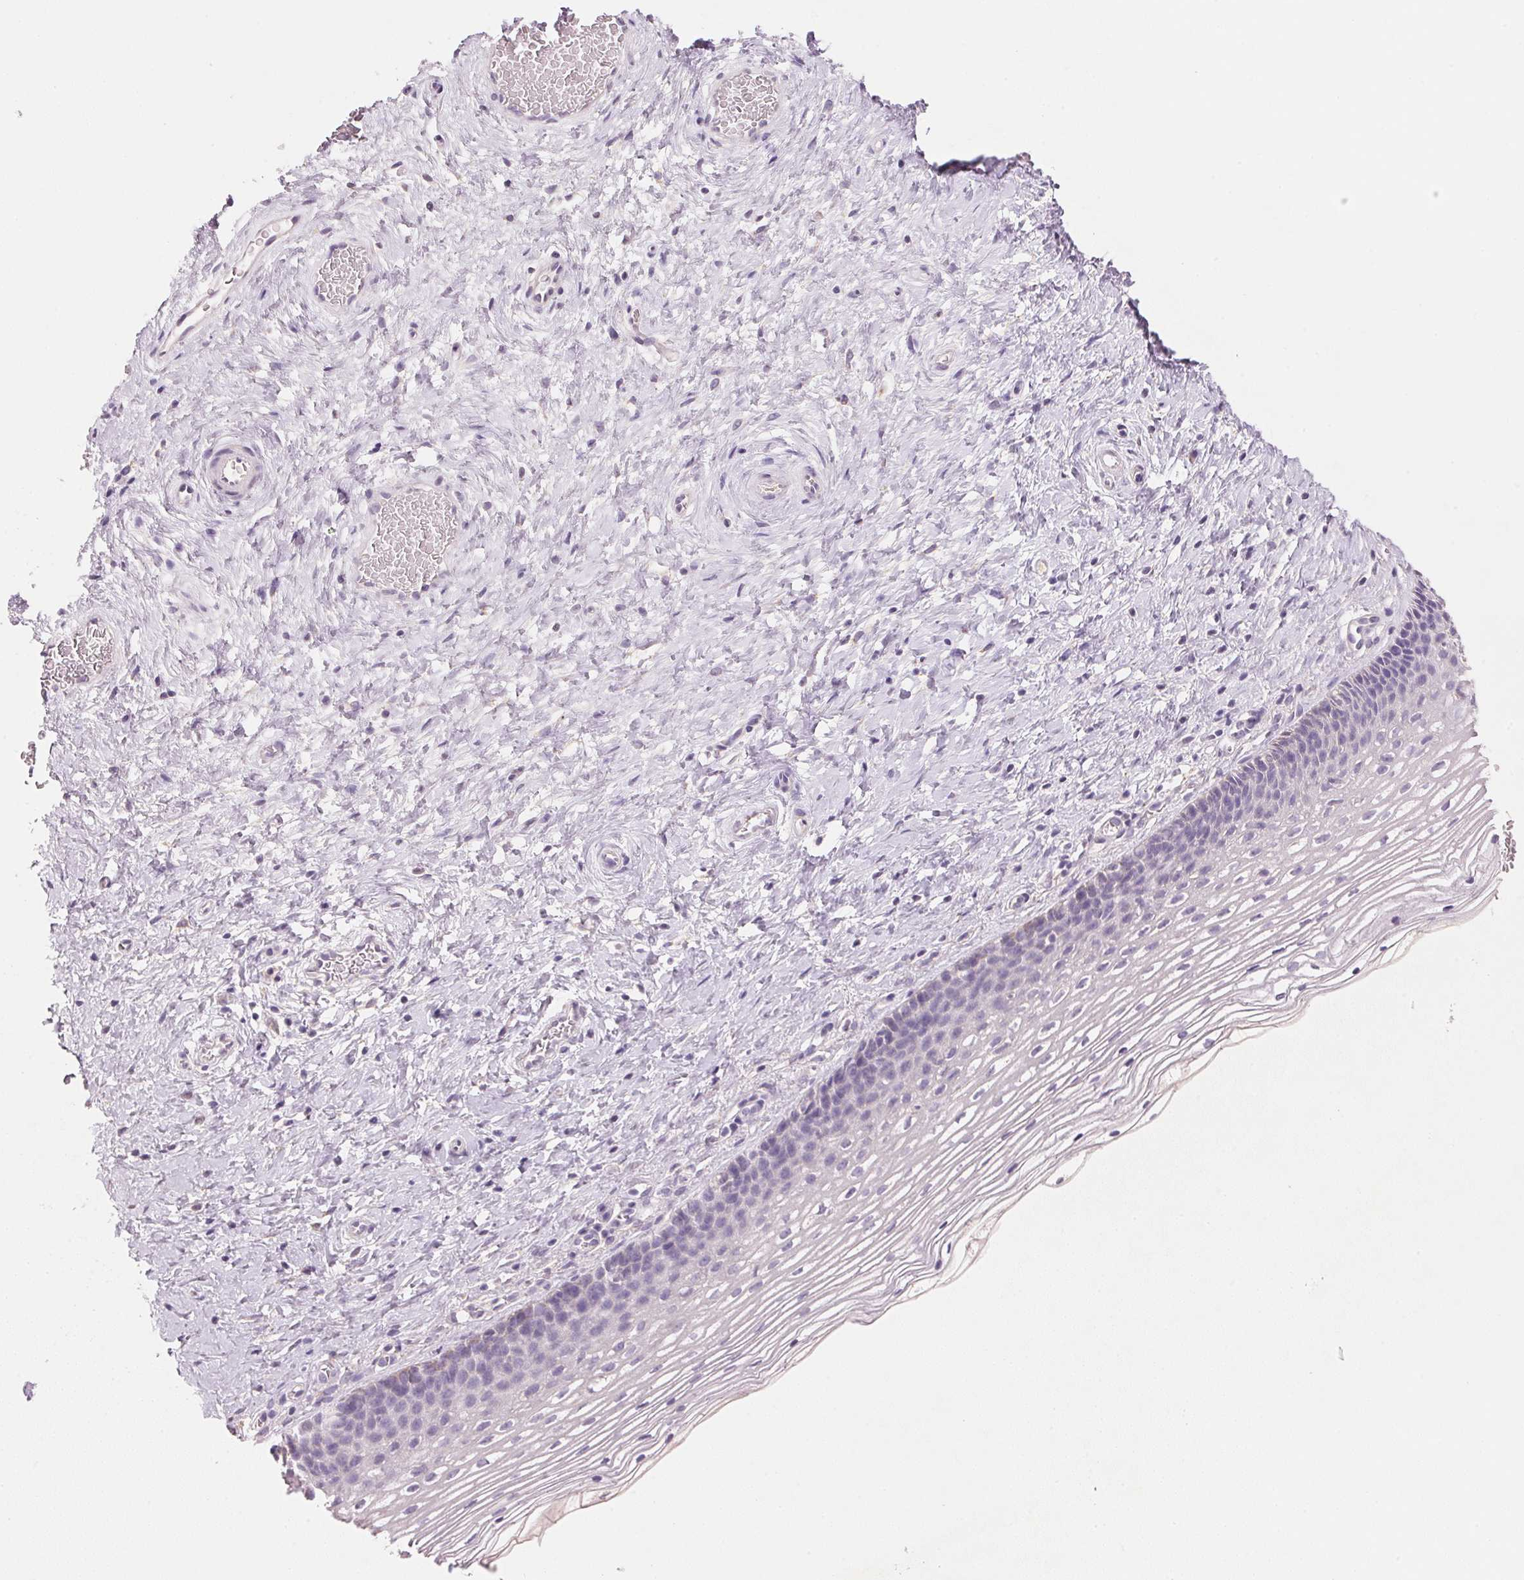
{"staining": {"intensity": "negative", "quantity": "none", "location": "none"}, "tissue": "cervix", "cell_type": "Glandular cells", "image_type": "normal", "snomed": [{"axis": "morphology", "description": "Normal tissue, NOS"}, {"axis": "topography", "description": "Cervix"}], "caption": "IHC photomicrograph of benign cervix: human cervix stained with DAB (3,3'-diaminobenzidine) demonstrates no significant protein positivity in glandular cells.", "gene": "CYP11B1", "patient": {"sex": "female", "age": 34}}